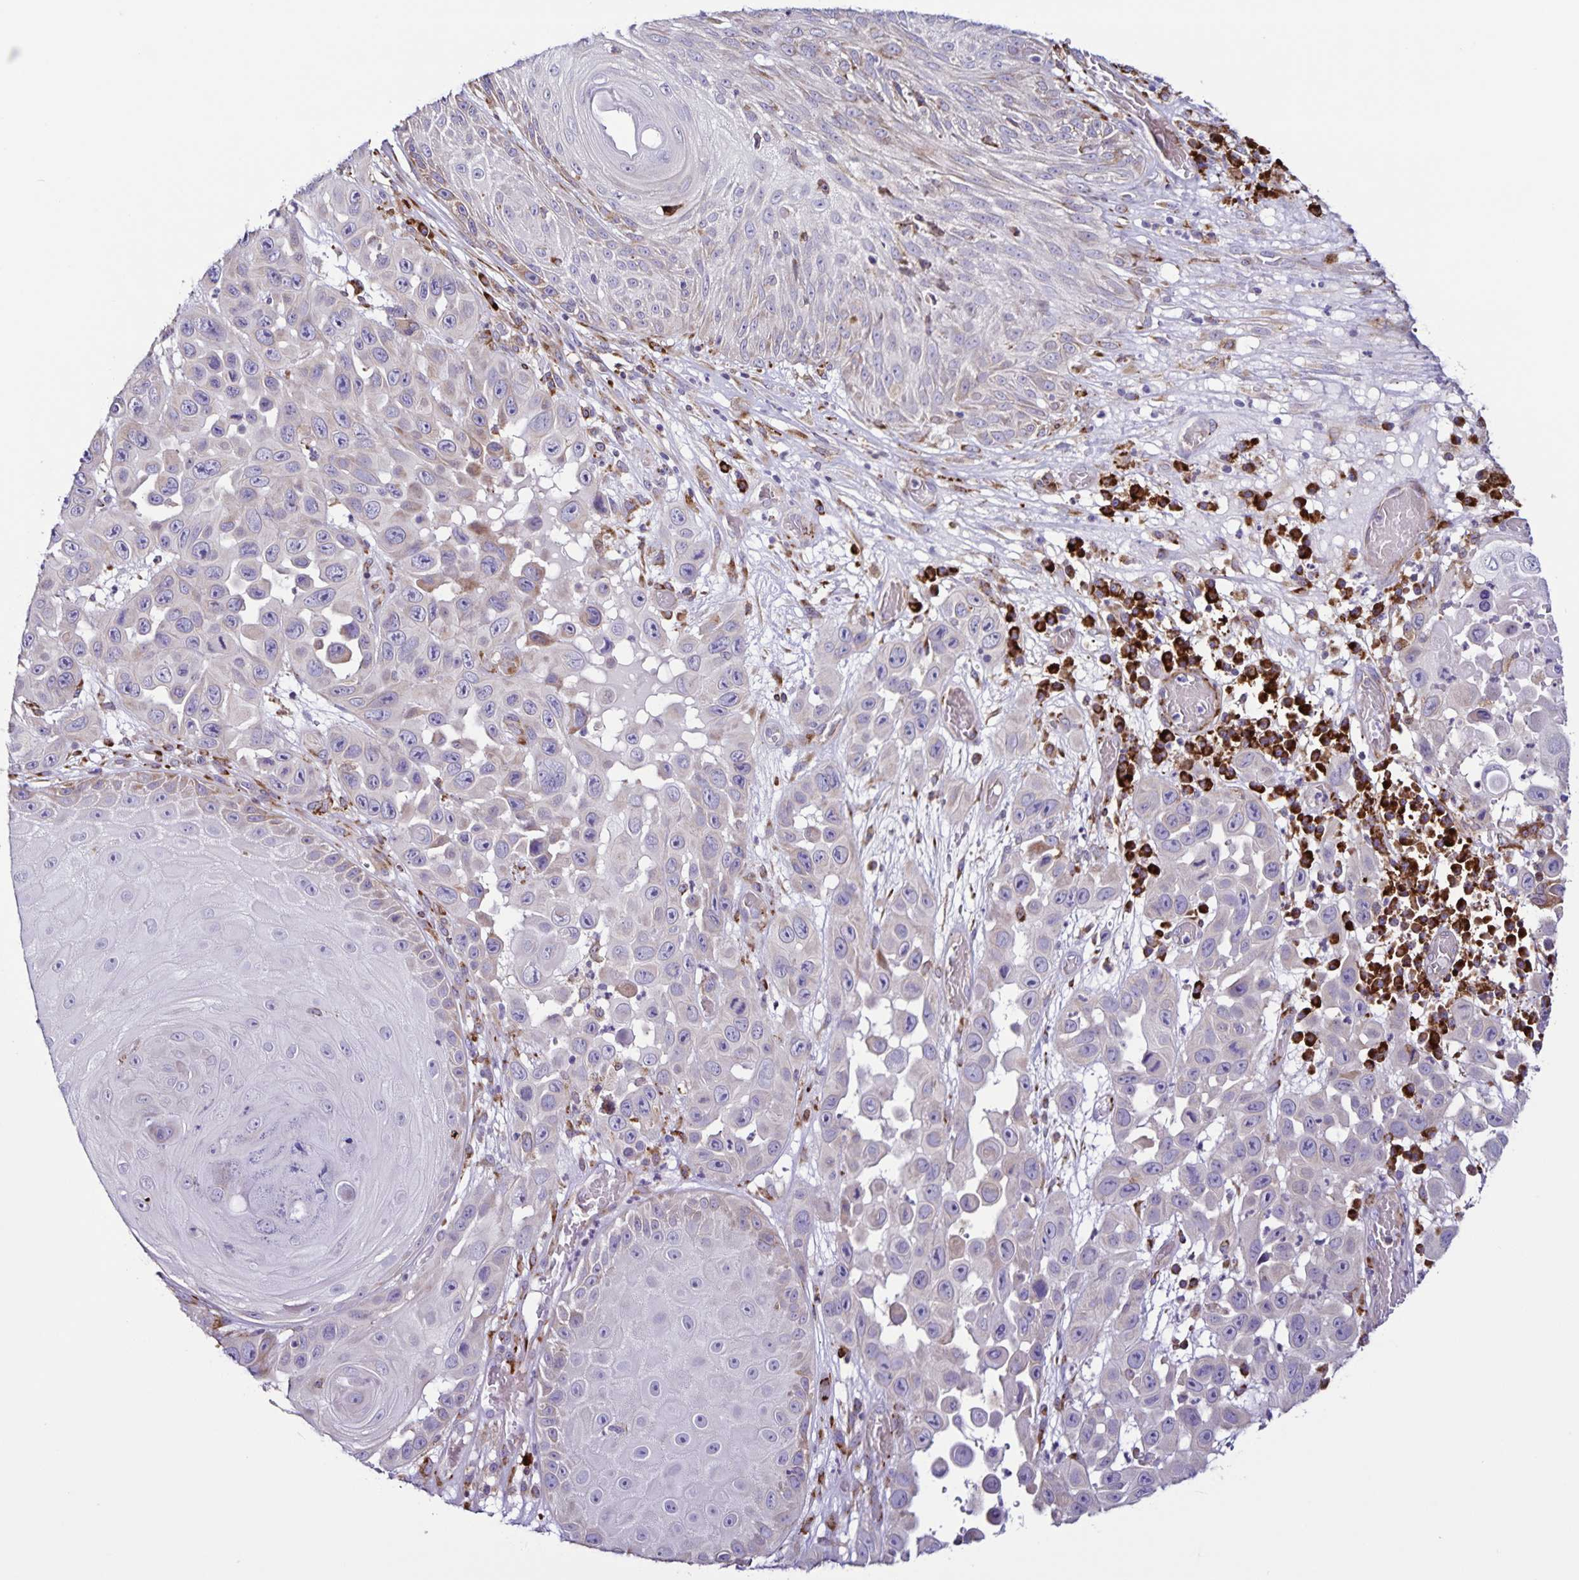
{"staining": {"intensity": "moderate", "quantity": "<25%", "location": "cytoplasmic/membranous"}, "tissue": "skin cancer", "cell_type": "Tumor cells", "image_type": "cancer", "snomed": [{"axis": "morphology", "description": "Squamous cell carcinoma, NOS"}, {"axis": "topography", "description": "Skin"}], "caption": "Squamous cell carcinoma (skin) stained for a protein demonstrates moderate cytoplasmic/membranous positivity in tumor cells.", "gene": "OSBPL5", "patient": {"sex": "male", "age": 81}}